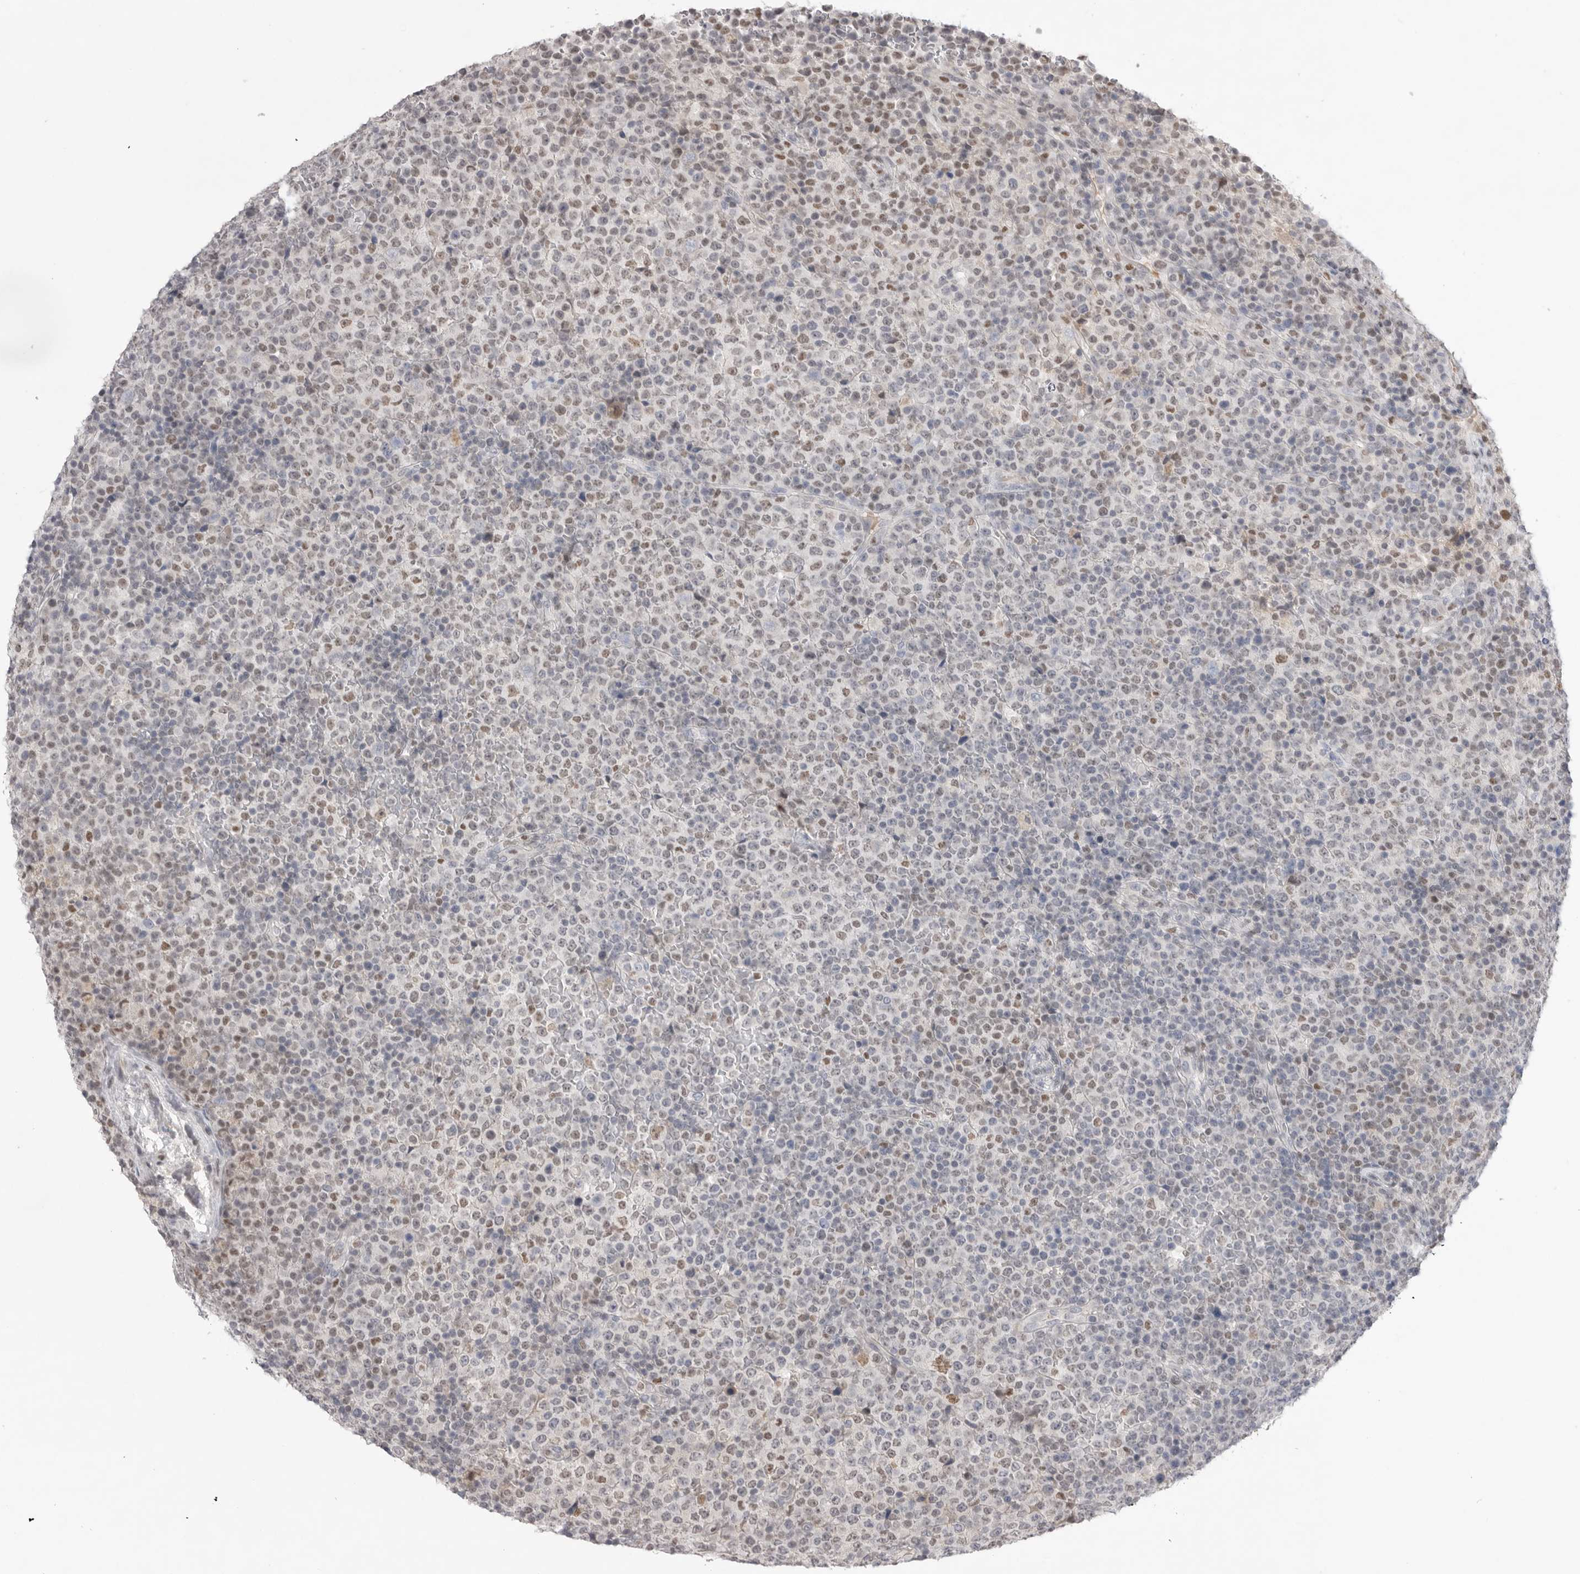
{"staining": {"intensity": "moderate", "quantity": "<25%", "location": "nuclear"}, "tissue": "lymphoma", "cell_type": "Tumor cells", "image_type": "cancer", "snomed": [{"axis": "morphology", "description": "Malignant lymphoma, non-Hodgkin's type, High grade"}, {"axis": "topography", "description": "Lymph node"}], "caption": "A low amount of moderate nuclear staining is appreciated in about <25% of tumor cells in lymphoma tissue. The protein is shown in brown color, while the nuclei are stained blue.", "gene": "ZBTB7B", "patient": {"sex": "male", "age": 13}}